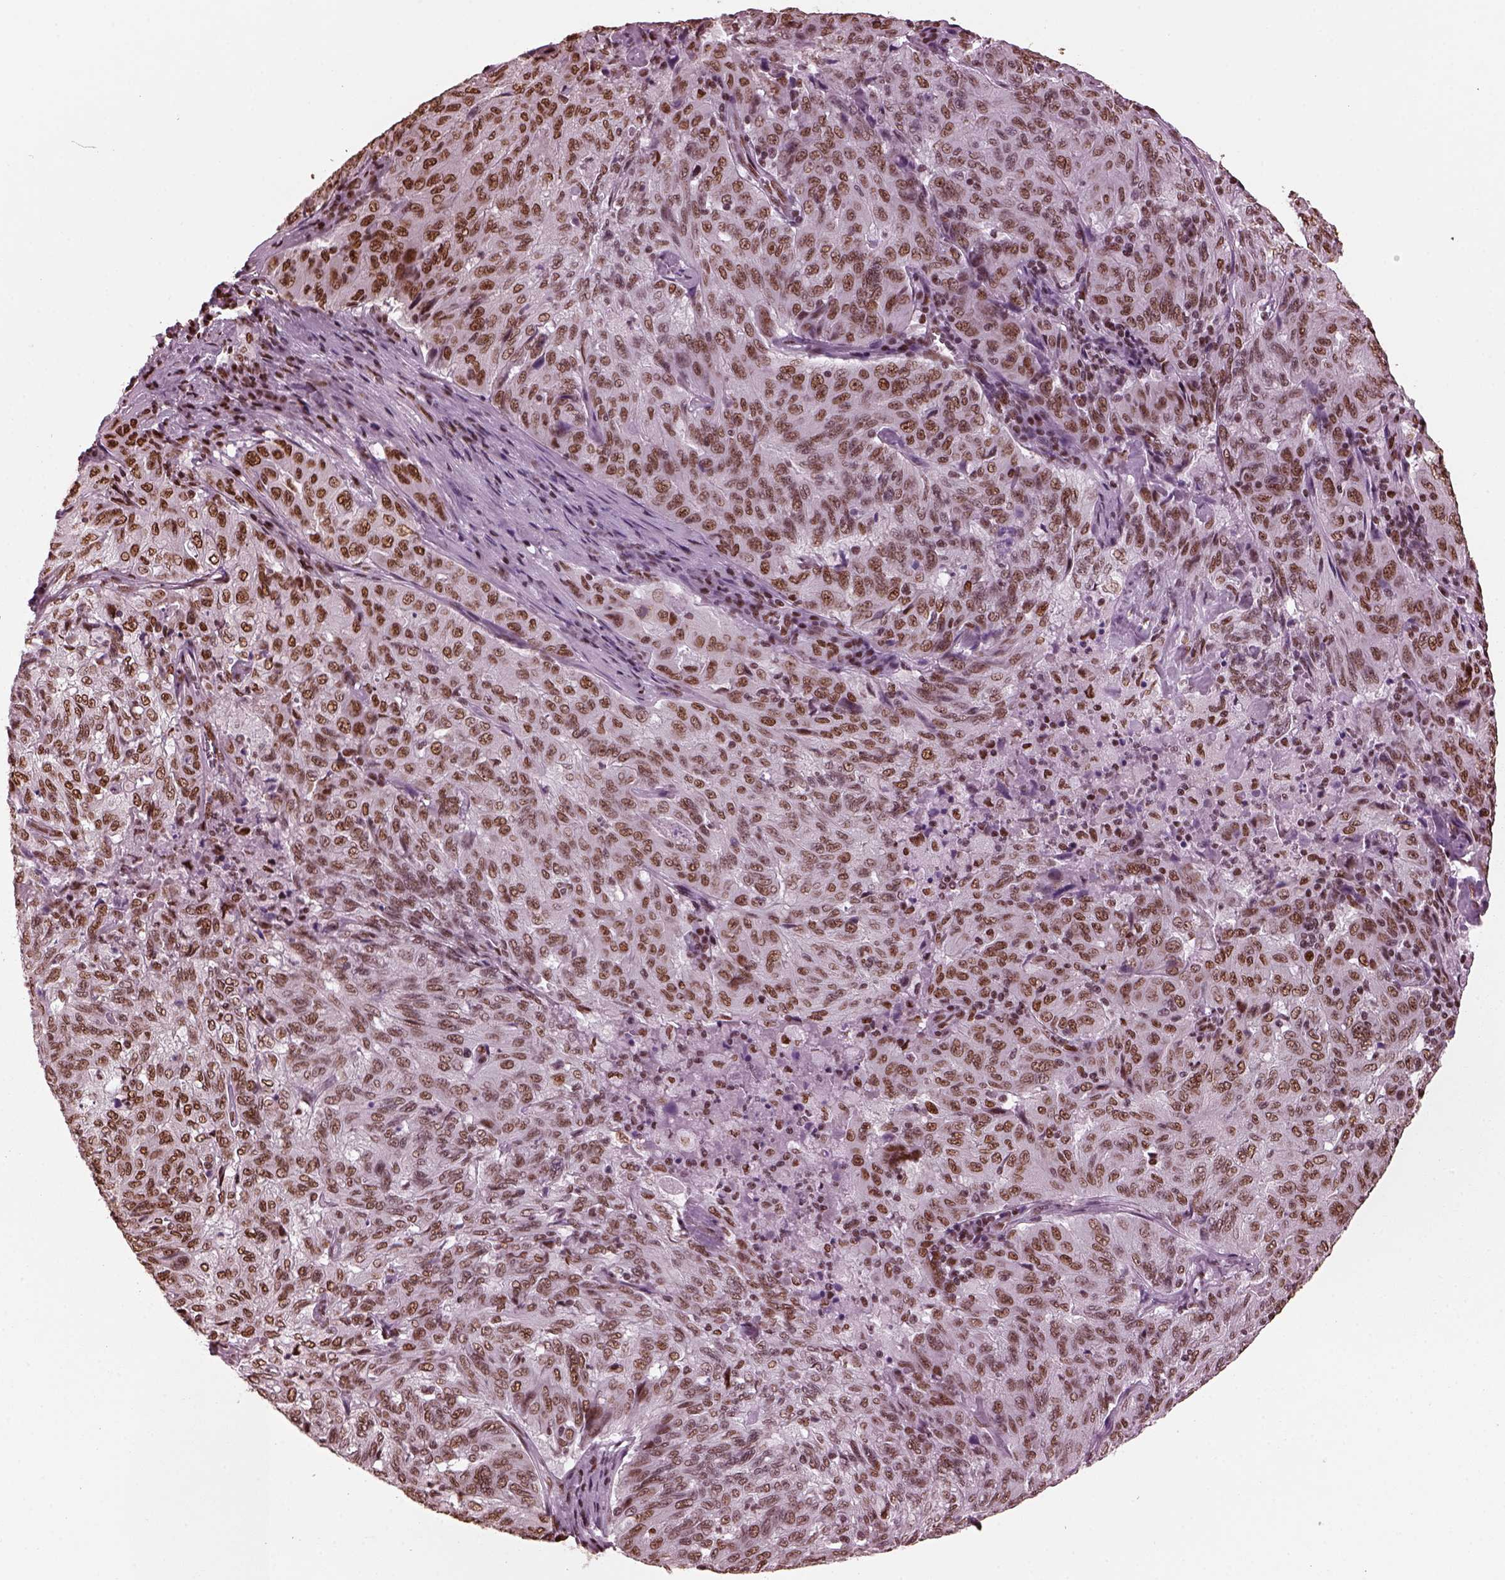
{"staining": {"intensity": "moderate", "quantity": ">75%", "location": "nuclear"}, "tissue": "pancreatic cancer", "cell_type": "Tumor cells", "image_type": "cancer", "snomed": [{"axis": "morphology", "description": "Adenocarcinoma, NOS"}, {"axis": "topography", "description": "Pancreas"}], "caption": "Protein analysis of adenocarcinoma (pancreatic) tissue reveals moderate nuclear expression in about >75% of tumor cells. The protein of interest is stained brown, and the nuclei are stained in blue (DAB IHC with brightfield microscopy, high magnification).", "gene": "CBFA2T3", "patient": {"sex": "male", "age": 63}}